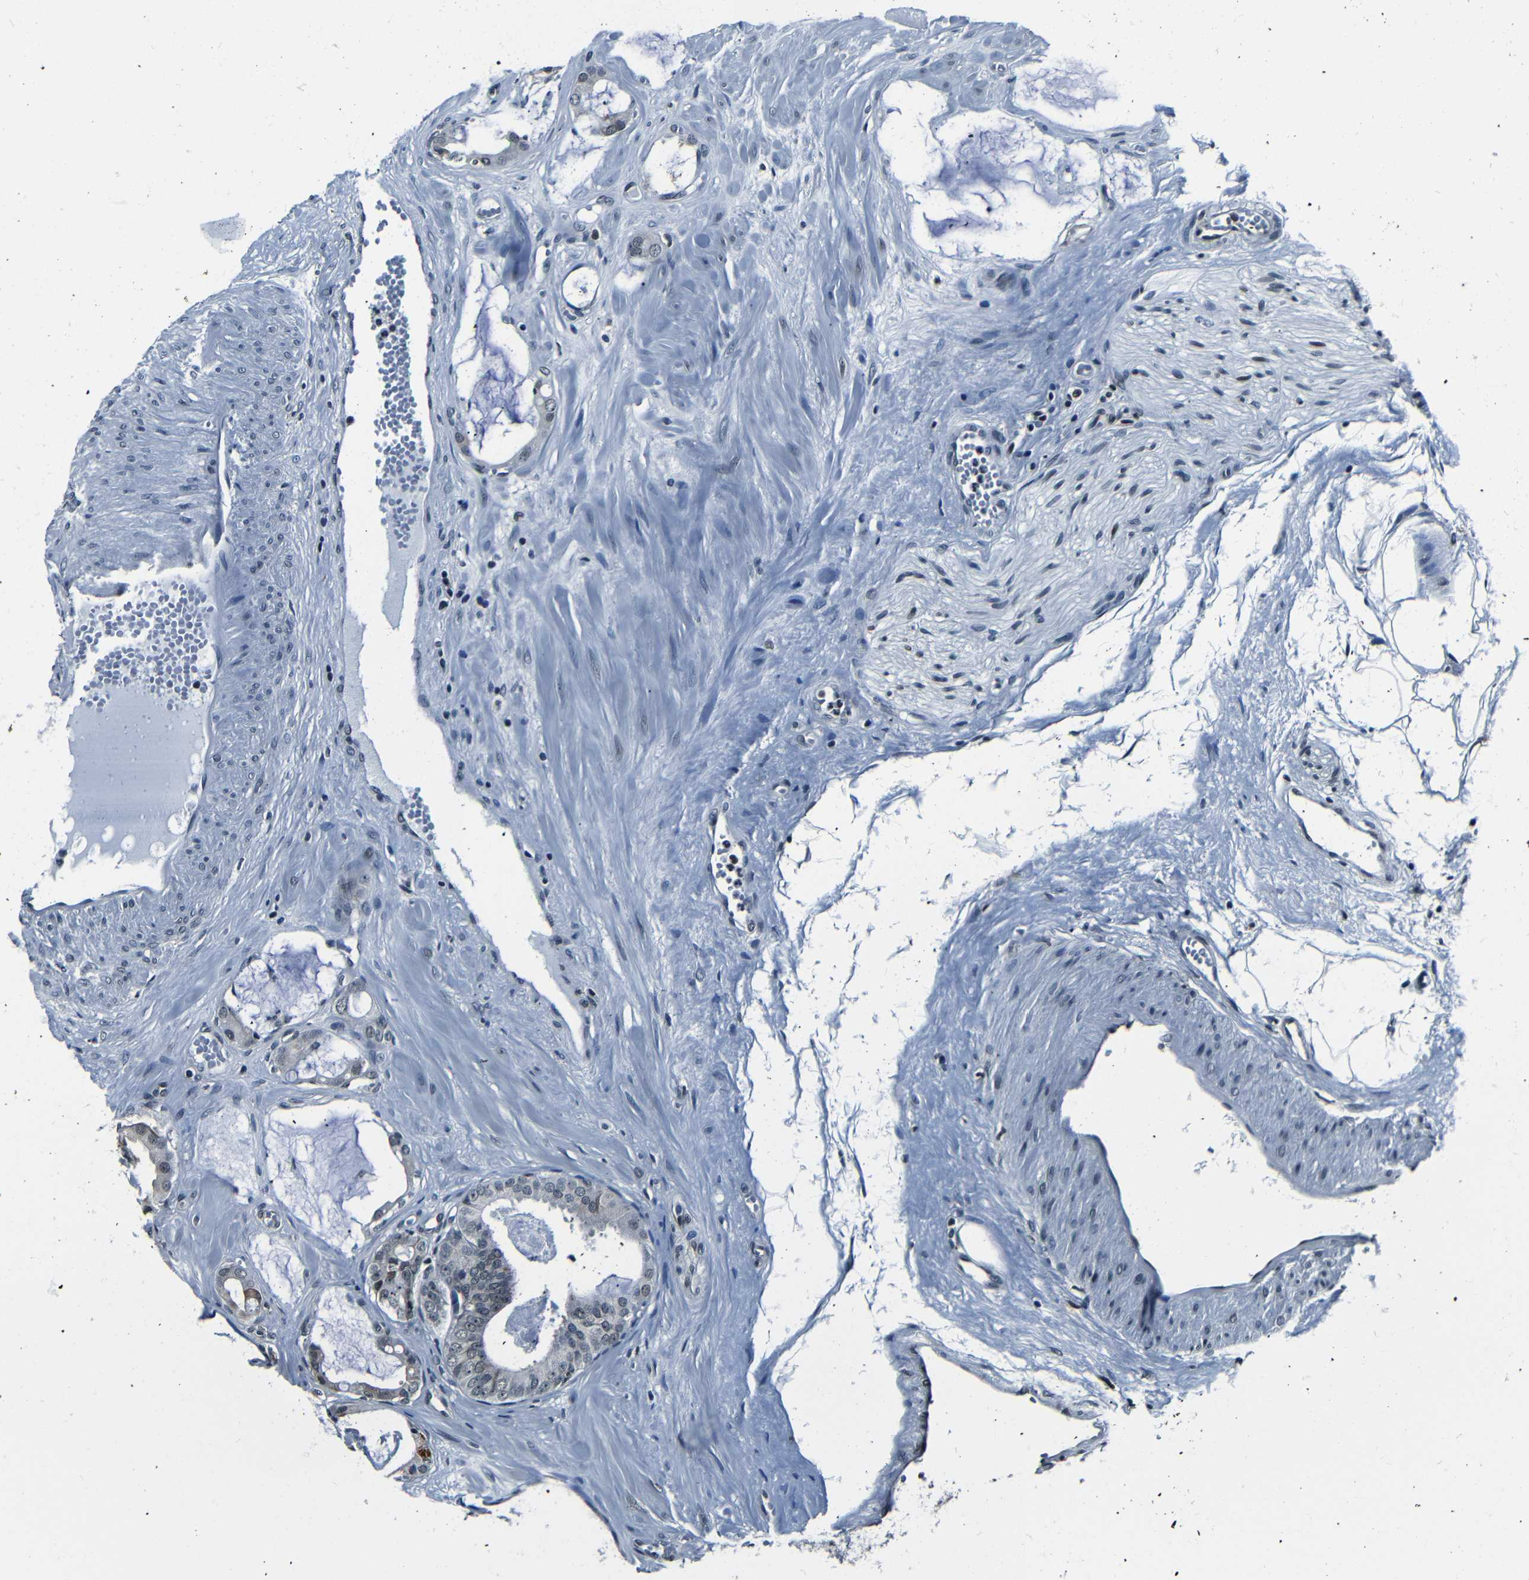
{"staining": {"intensity": "weak", "quantity": "<25%", "location": "nuclear"}, "tissue": "prostate cancer", "cell_type": "Tumor cells", "image_type": "cancer", "snomed": [{"axis": "morphology", "description": "Adenocarcinoma, Low grade"}, {"axis": "topography", "description": "Prostate"}], "caption": "A histopathology image of human prostate low-grade adenocarcinoma is negative for staining in tumor cells.", "gene": "NCBP3", "patient": {"sex": "male", "age": 53}}